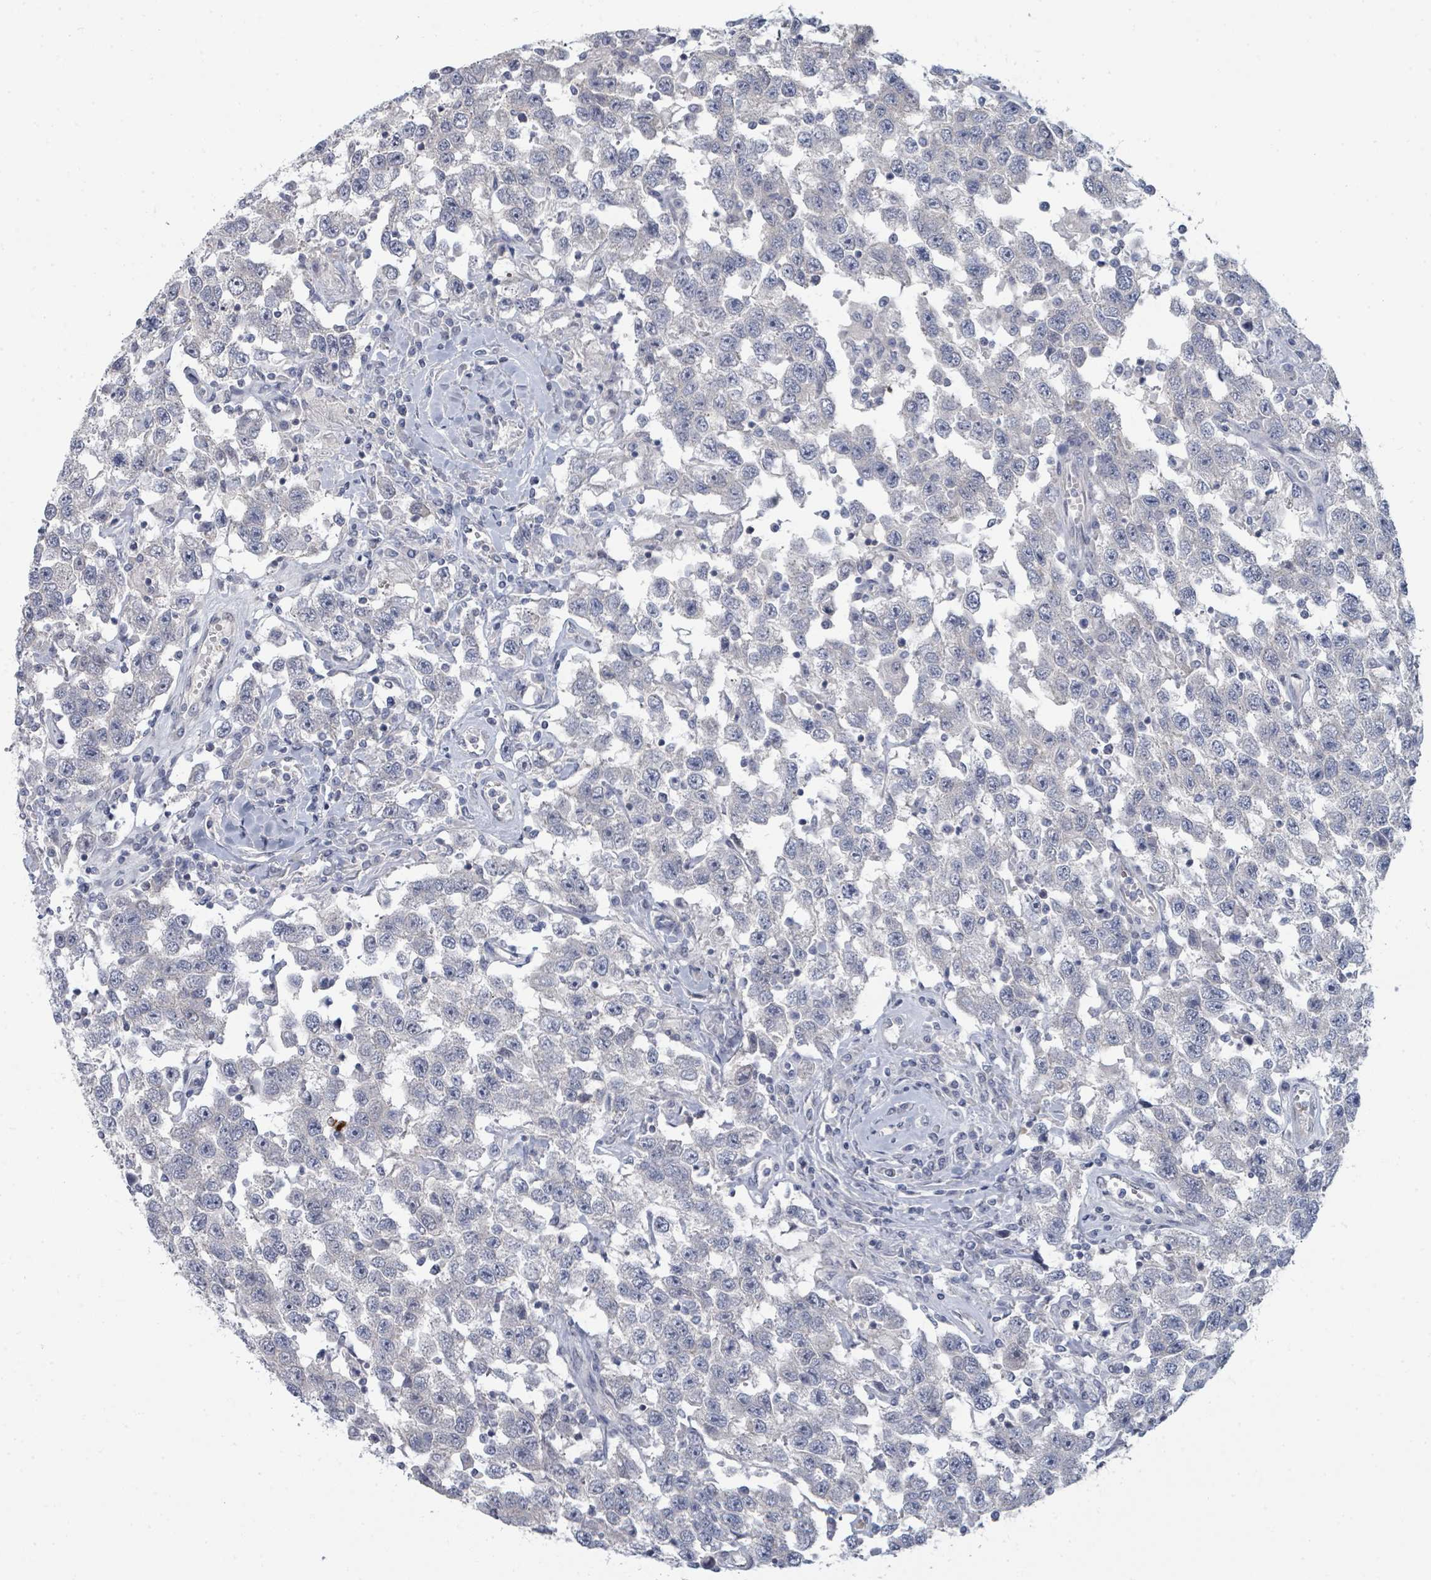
{"staining": {"intensity": "negative", "quantity": "none", "location": "none"}, "tissue": "testis cancer", "cell_type": "Tumor cells", "image_type": "cancer", "snomed": [{"axis": "morphology", "description": "Seminoma, NOS"}, {"axis": "topography", "description": "Testis"}], "caption": "Immunohistochemical staining of human seminoma (testis) displays no significant positivity in tumor cells. Brightfield microscopy of IHC stained with DAB (brown) and hematoxylin (blue), captured at high magnification.", "gene": "SLC25A45", "patient": {"sex": "male", "age": 41}}